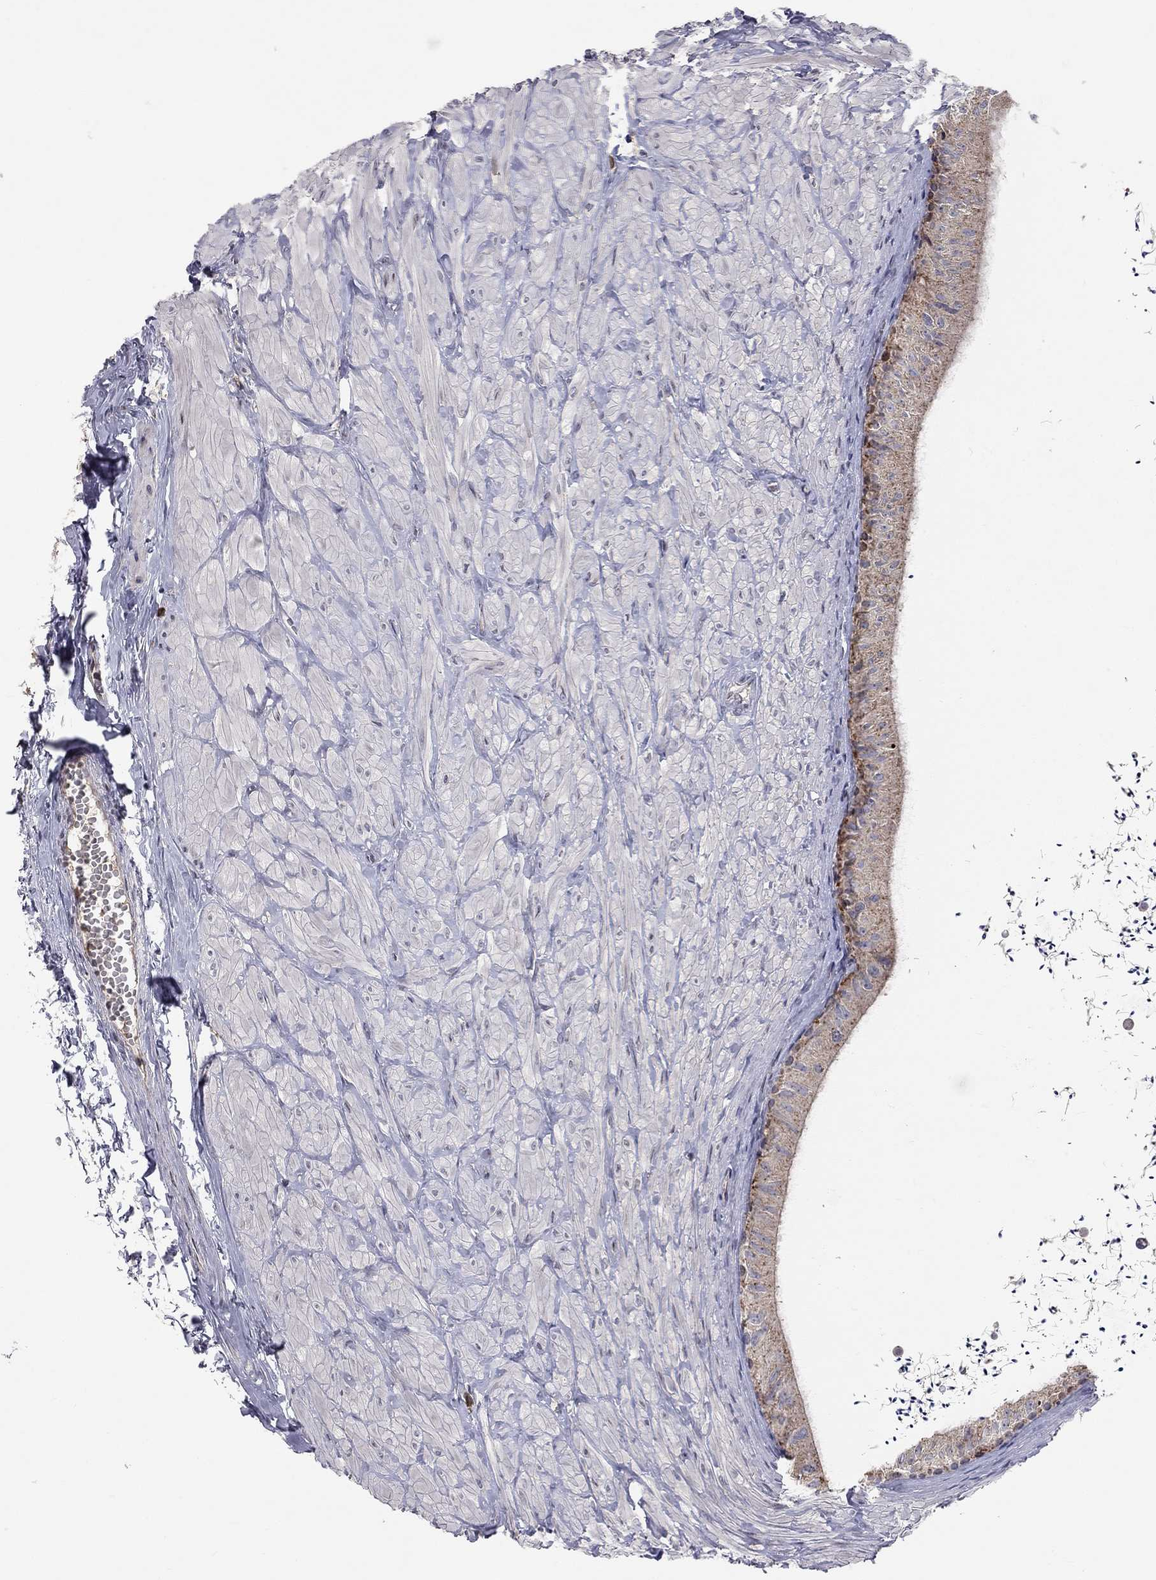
{"staining": {"intensity": "weak", "quantity": "25%-75%", "location": "cytoplasmic/membranous"}, "tissue": "epididymis", "cell_type": "Glandular cells", "image_type": "normal", "snomed": [{"axis": "morphology", "description": "Normal tissue, NOS"}, {"axis": "topography", "description": "Epididymis"}], "caption": "A photomicrograph of human epididymis stained for a protein displays weak cytoplasmic/membranous brown staining in glandular cells. Ihc stains the protein of interest in brown and the nuclei are stained blue.", "gene": "ERN2", "patient": {"sex": "male", "age": 32}}